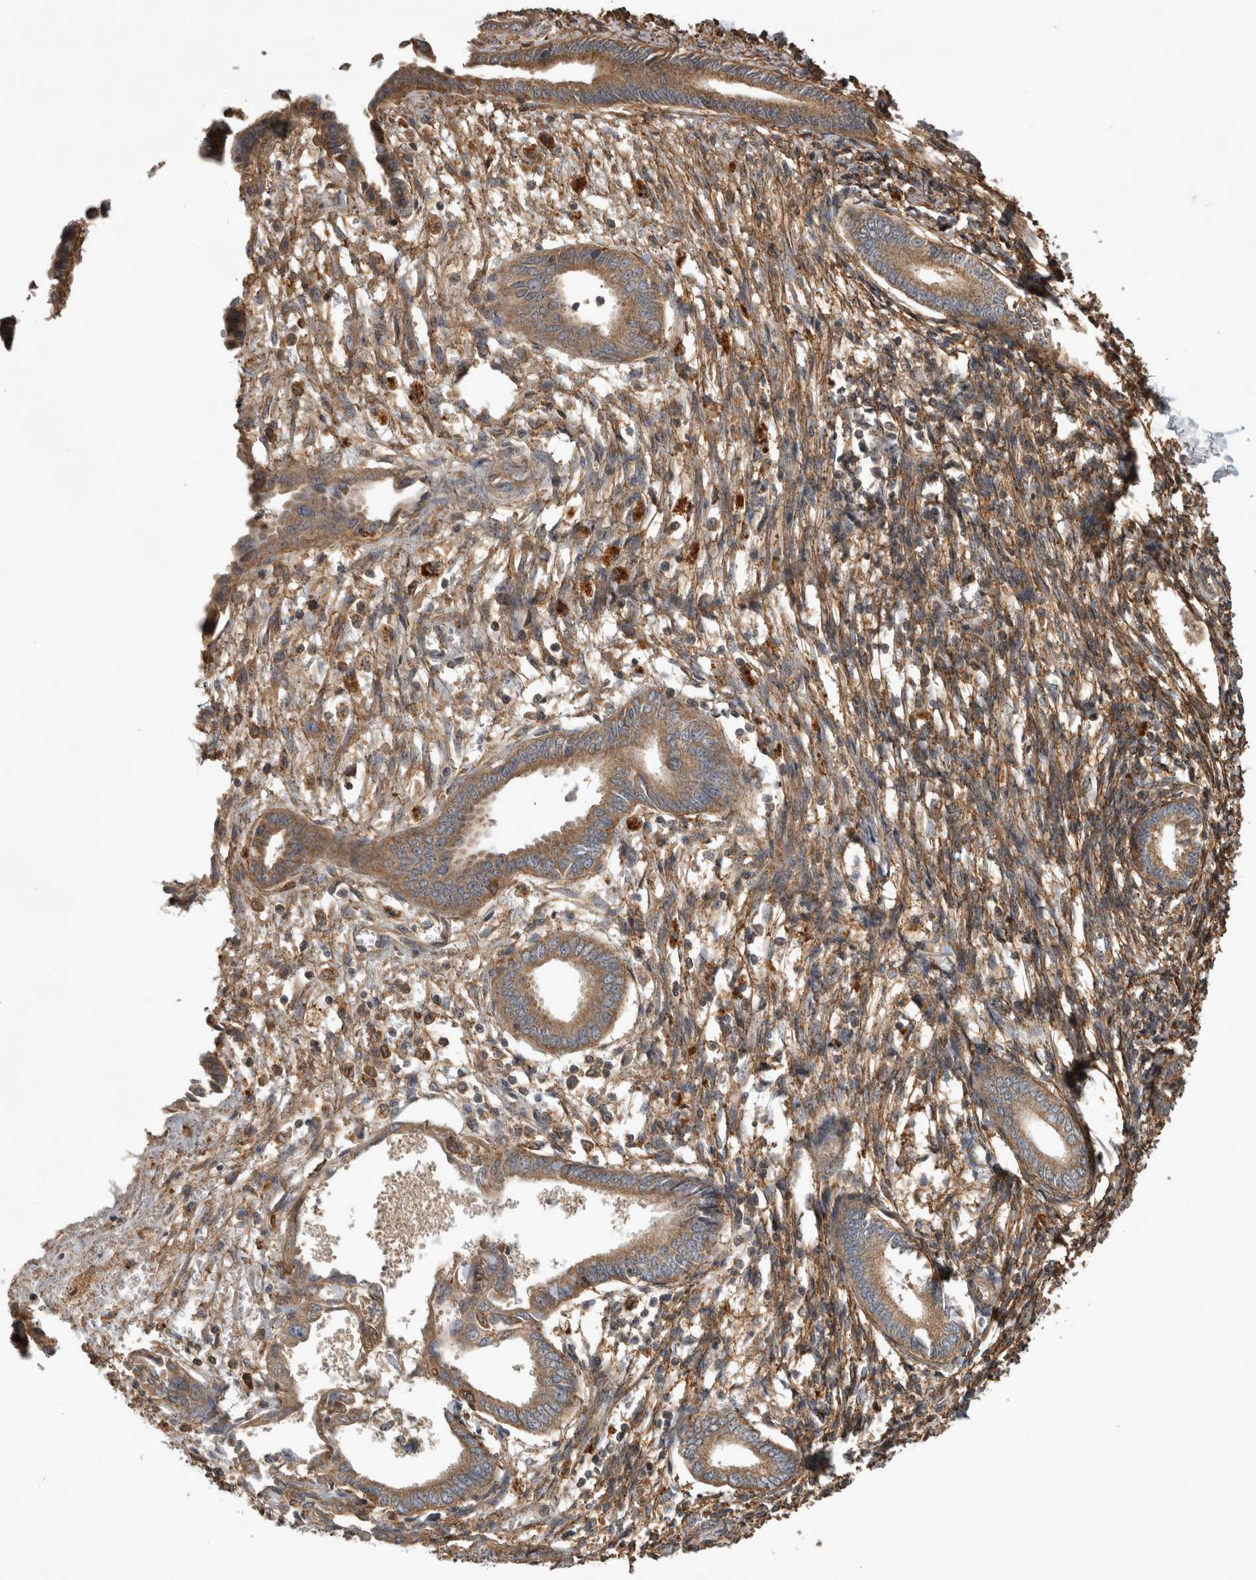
{"staining": {"intensity": "moderate", "quantity": ">75%", "location": "cytoplasmic/membranous"}, "tissue": "endometrium", "cell_type": "Cells in endometrial stroma", "image_type": "normal", "snomed": [{"axis": "morphology", "description": "Normal tissue, NOS"}, {"axis": "topography", "description": "Endometrium"}], "caption": "This is an image of IHC staining of benign endometrium, which shows moderate positivity in the cytoplasmic/membranous of cells in endometrial stroma.", "gene": "TRMT61B", "patient": {"sex": "female", "age": 56}}